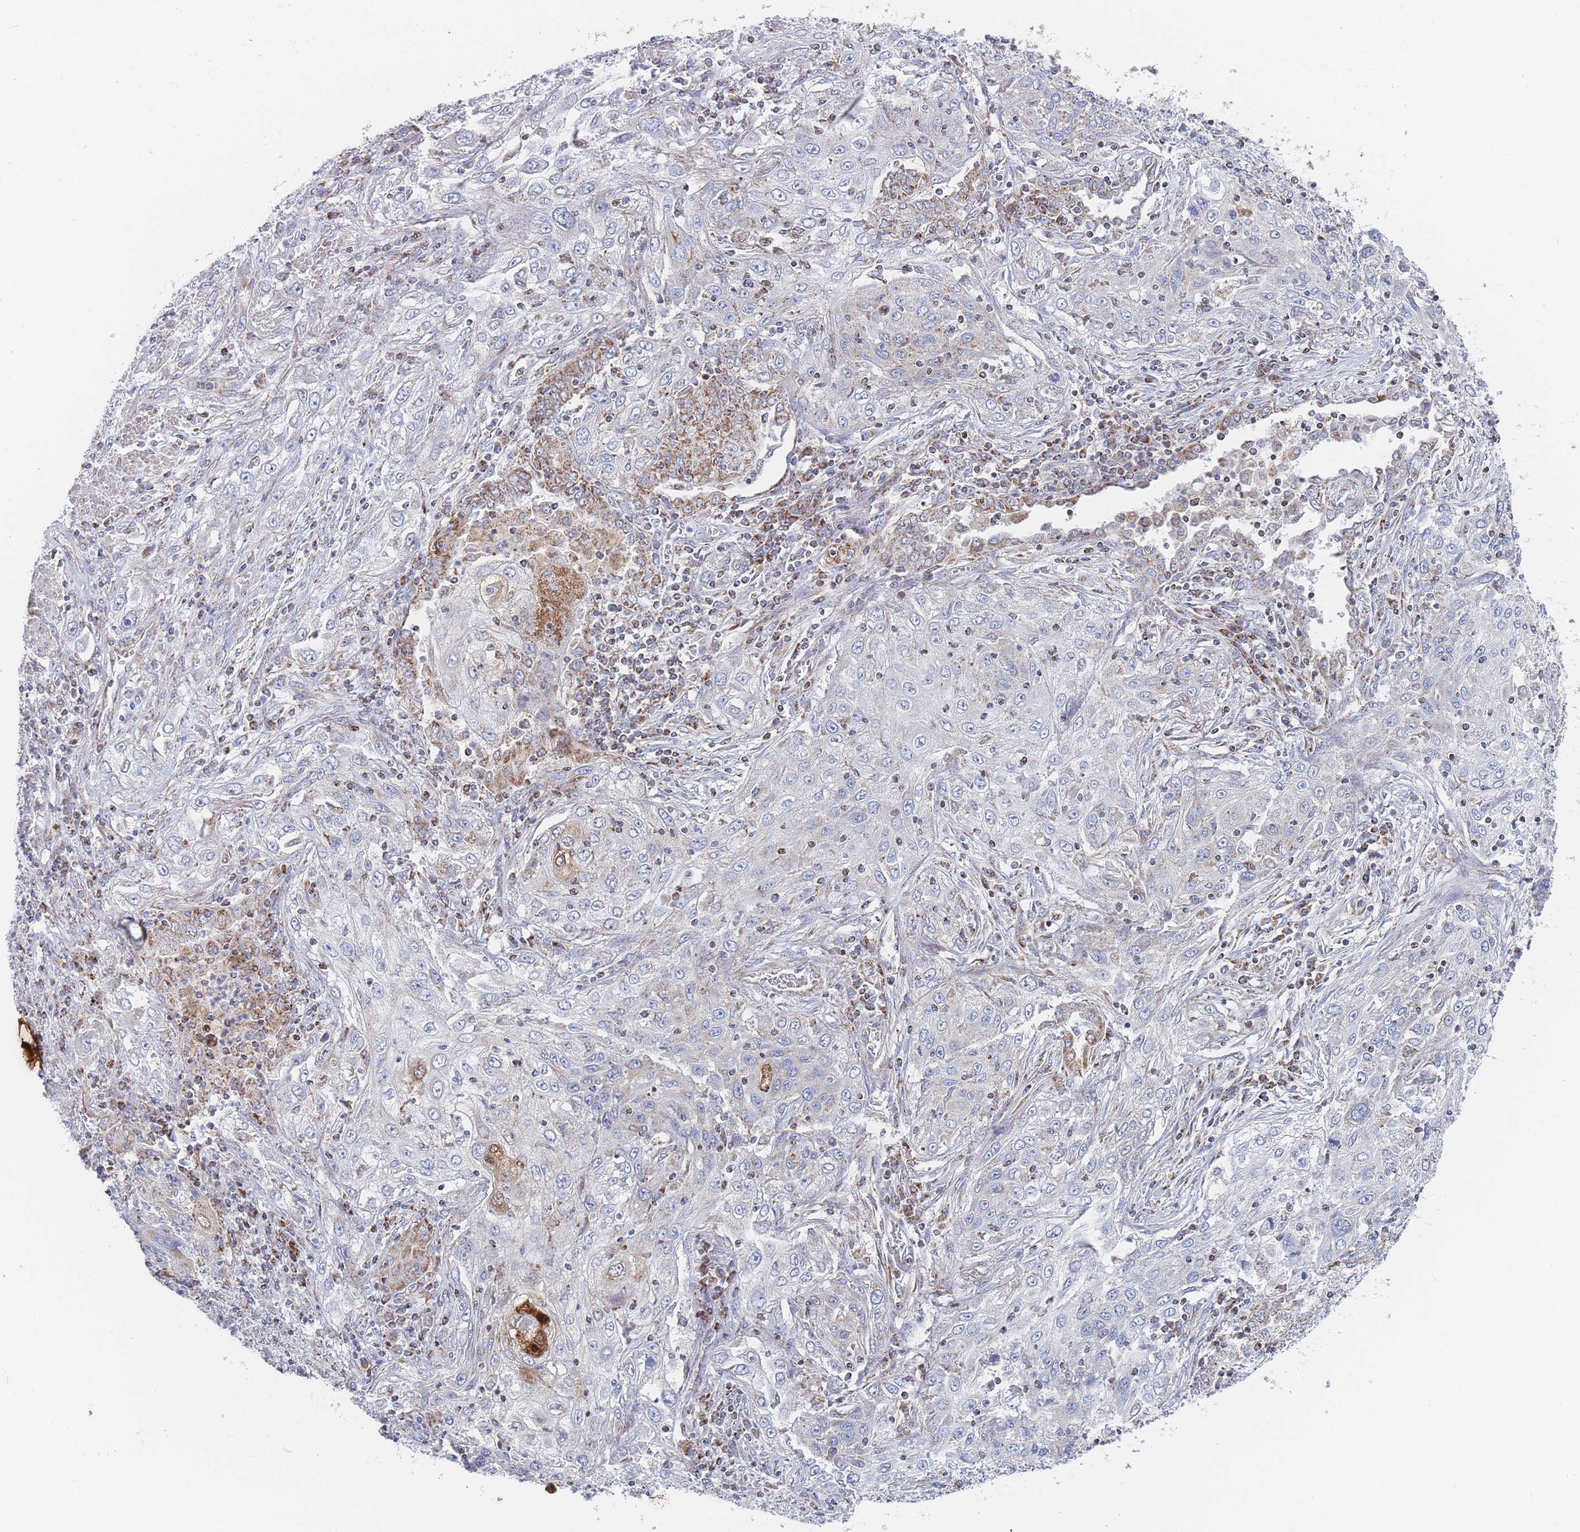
{"staining": {"intensity": "moderate", "quantity": "<25%", "location": "cytoplasmic/membranous"}, "tissue": "lung cancer", "cell_type": "Tumor cells", "image_type": "cancer", "snomed": [{"axis": "morphology", "description": "Squamous cell carcinoma, NOS"}, {"axis": "topography", "description": "Lung"}], "caption": "Lung squamous cell carcinoma stained with a brown dye displays moderate cytoplasmic/membranous positive staining in approximately <25% of tumor cells.", "gene": "IKZF4", "patient": {"sex": "female", "age": 69}}